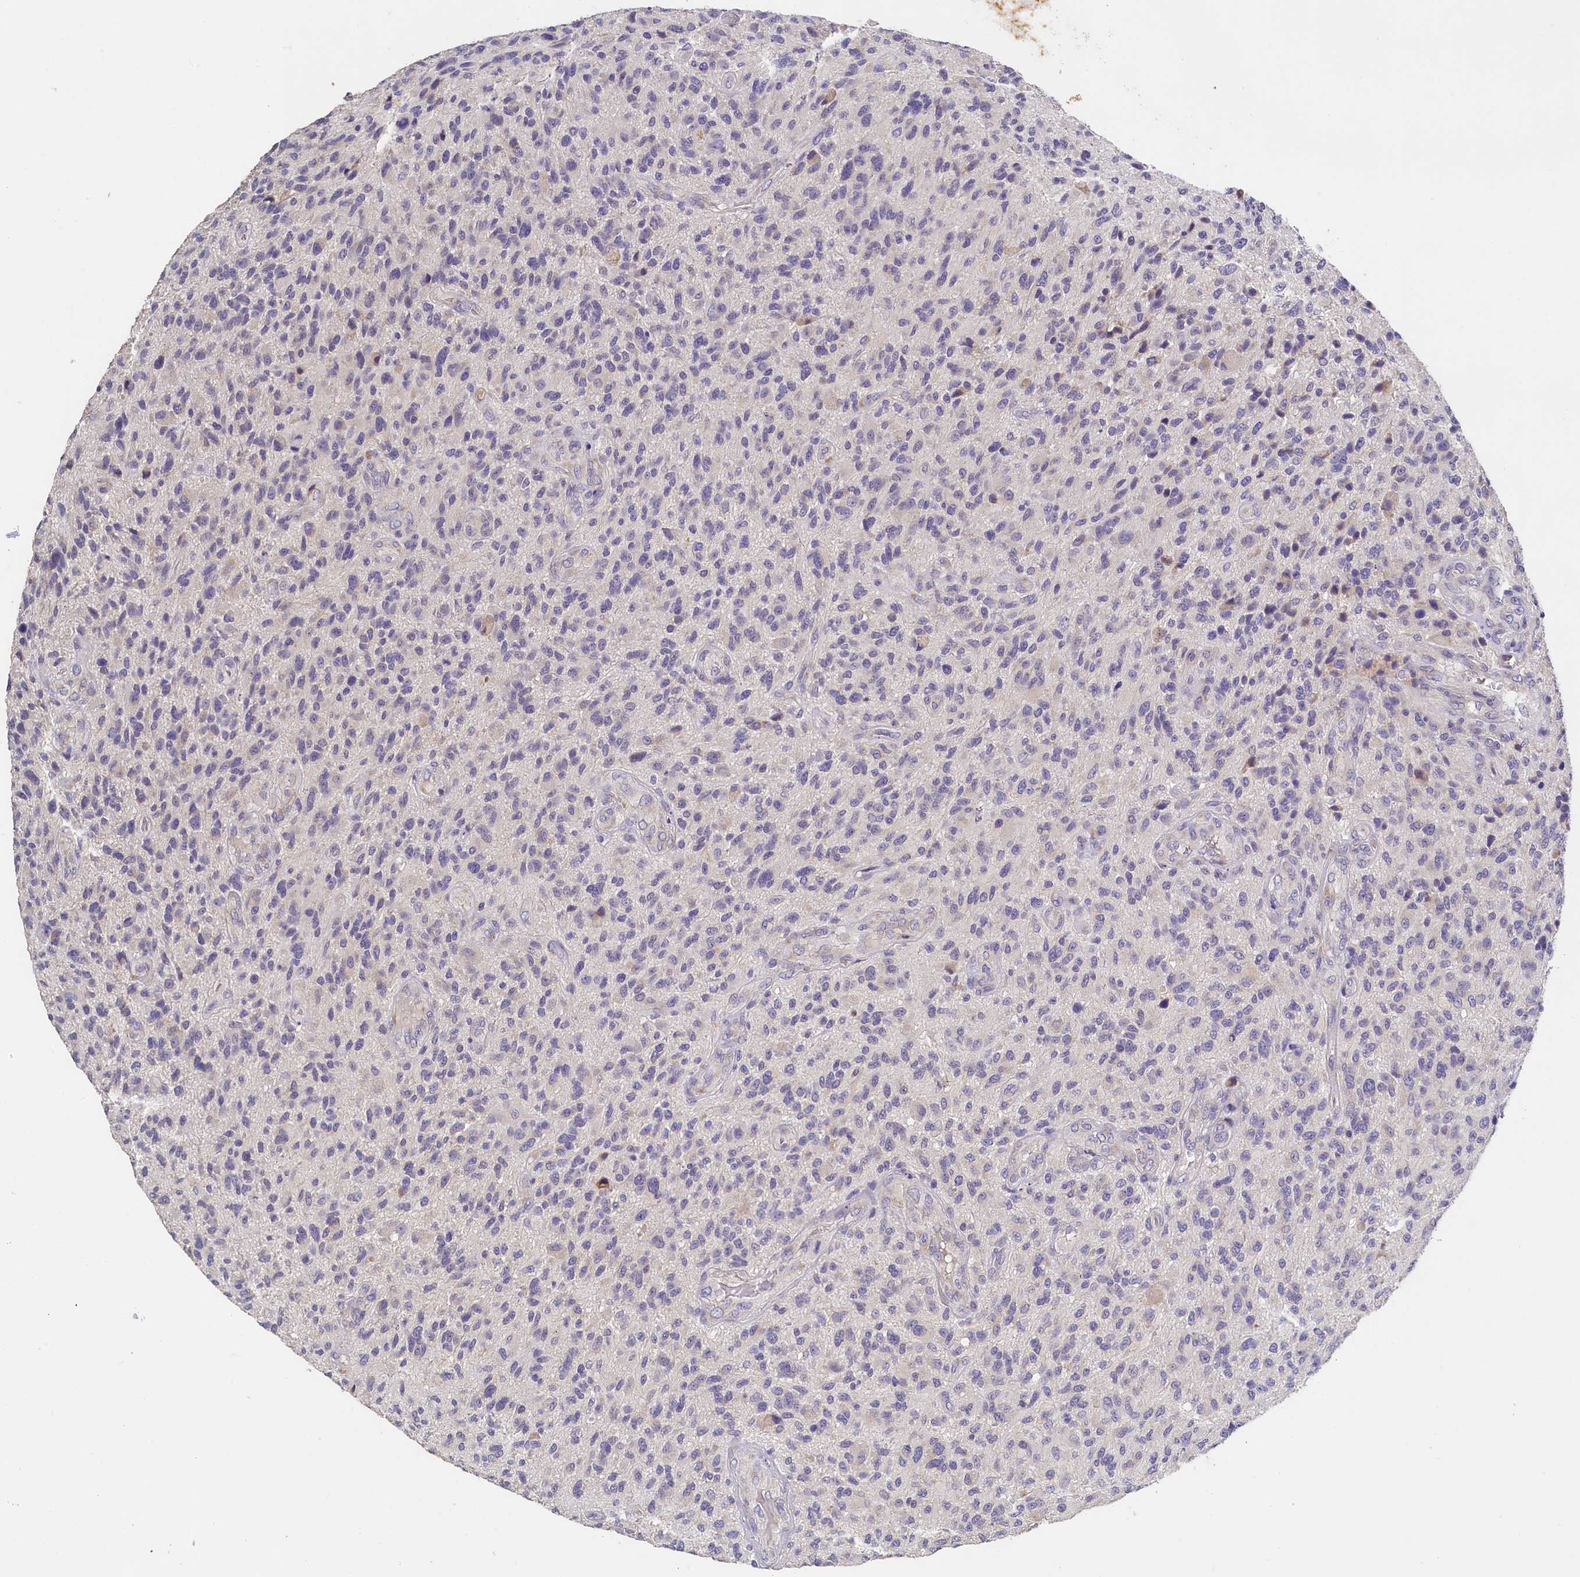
{"staining": {"intensity": "negative", "quantity": "none", "location": "none"}, "tissue": "glioma", "cell_type": "Tumor cells", "image_type": "cancer", "snomed": [{"axis": "morphology", "description": "Glioma, malignant, High grade"}, {"axis": "topography", "description": "Brain"}], "caption": "This is a photomicrograph of immunohistochemistry staining of glioma, which shows no positivity in tumor cells.", "gene": "ST7L", "patient": {"sex": "male", "age": 47}}